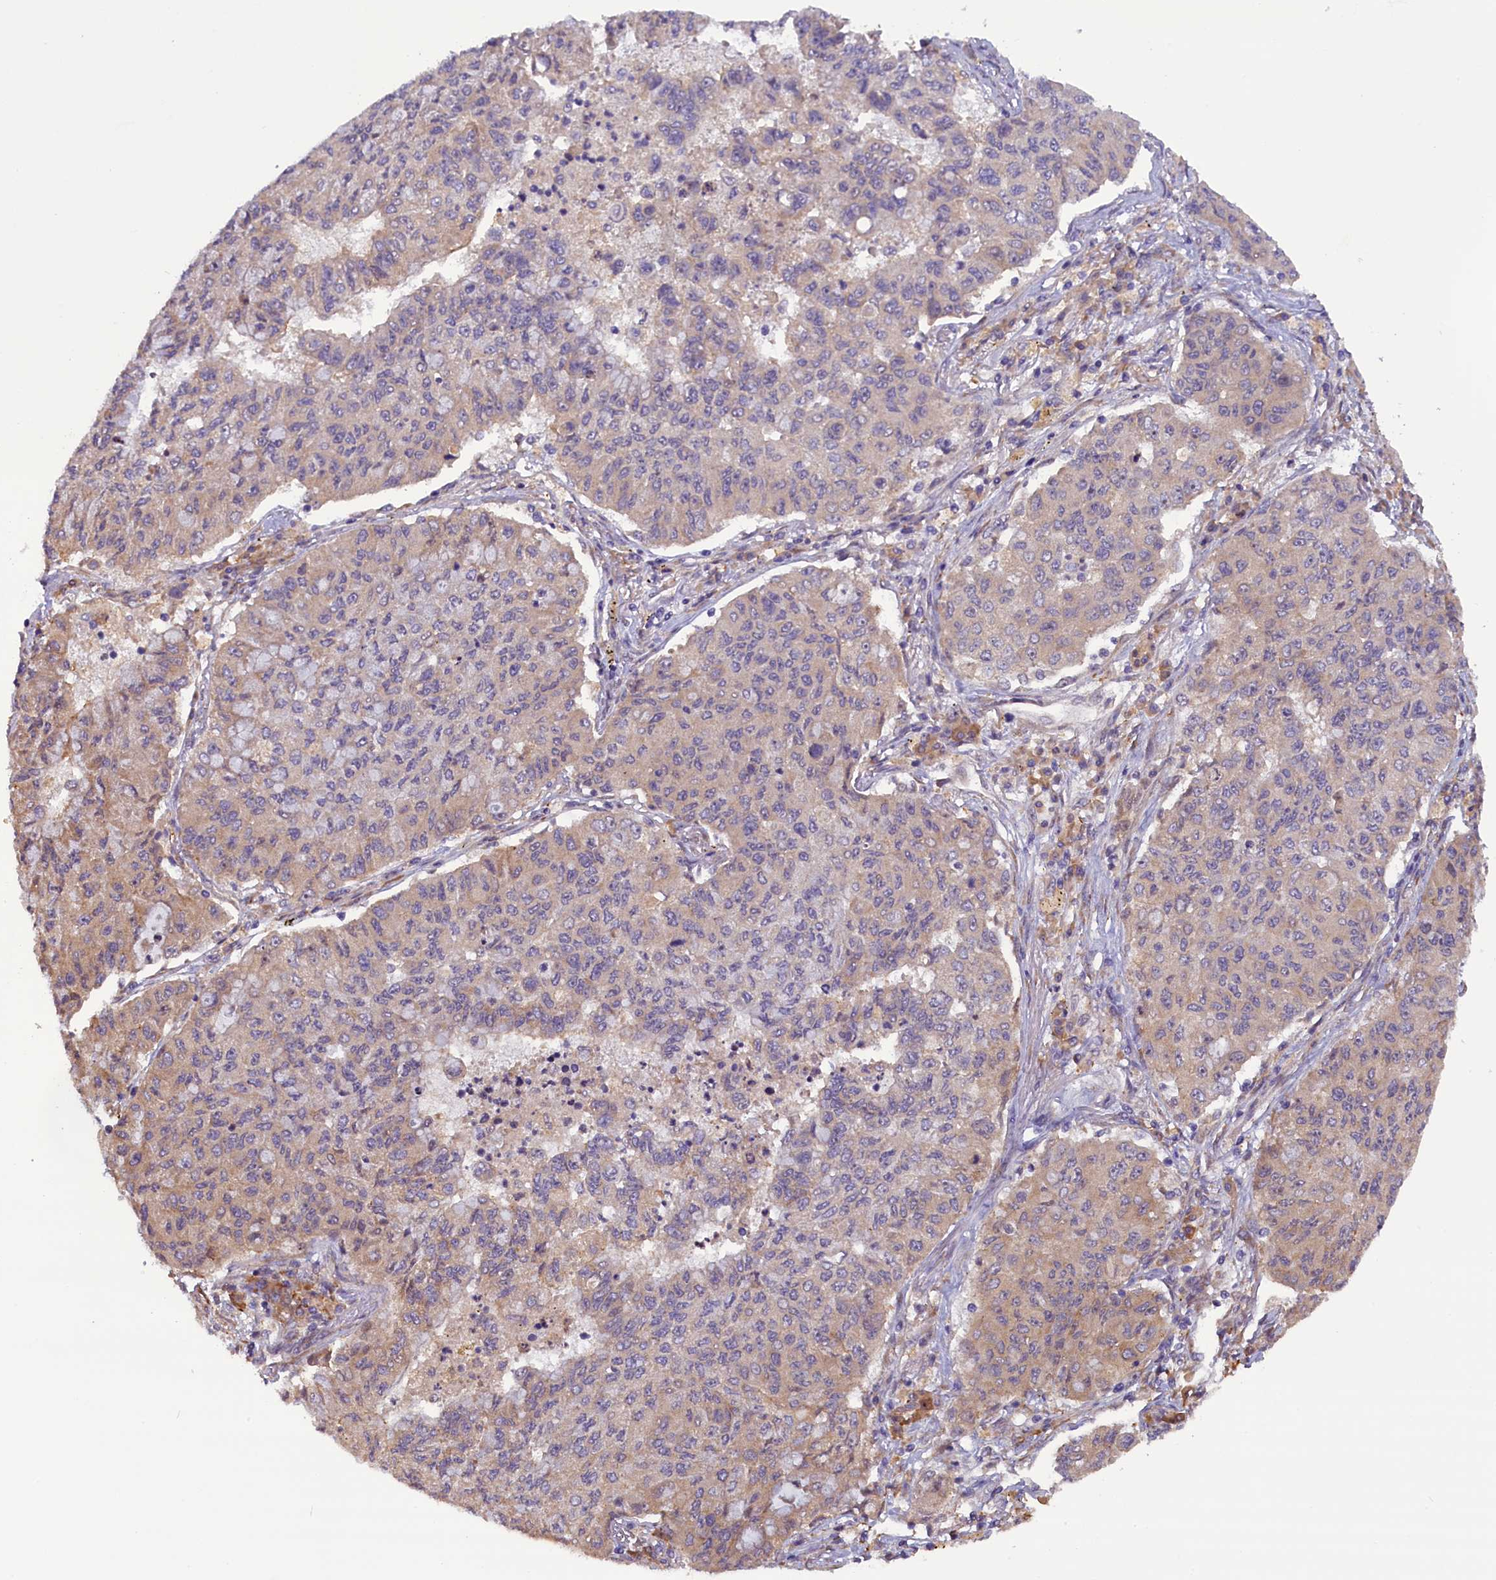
{"staining": {"intensity": "weak", "quantity": "25%-75%", "location": "cytoplasmic/membranous"}, "tissue": "lung cancer", "cell_type": "Tumor cells", "image_type": "cancer", "snomed": [{"axis": "morphology", "description": "Squamous cell carcinoma, NOS"}, {"axis": "topography", "description": "Lung"}], "caption": "Tumor cells display low levels of weak cytoplasmic/membranous positivity in approximately 25%-75% of cells in lung squamous cell carcinoma. Using DAB (3,3'-diaminobenzidine) (brown) and hematoxylin (blue) stains, captured at high magnification using brightfield microscopy.", "gene": "CCDC9B", "patient": {"sex": "male", "age": 74}}